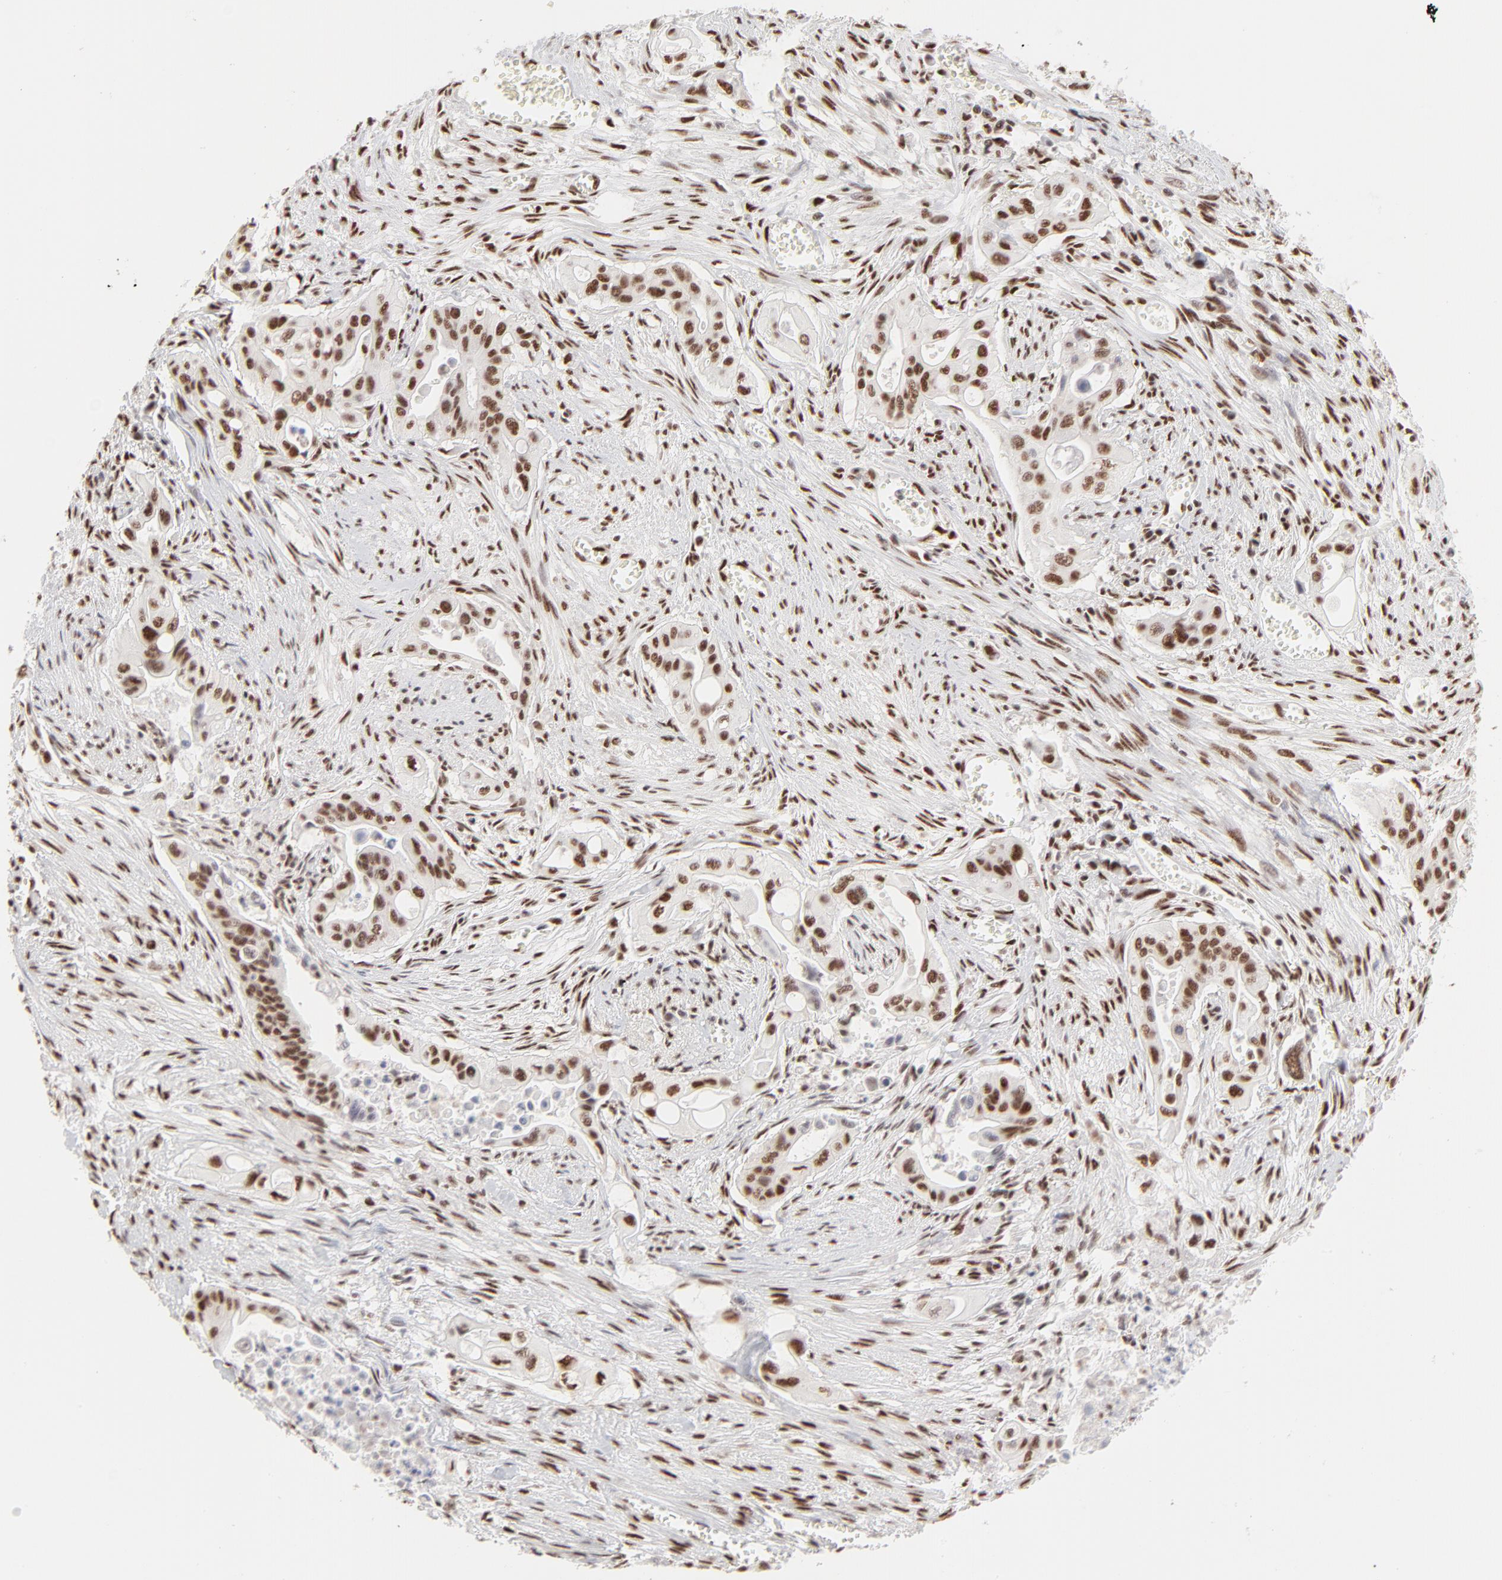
{"staining": {"intensity": "strong", "quantity": ">75%", "location": "nuclear"}, "tissue": "pancreatic cancer", "cell_type": "Tumor cells", "image_type": "cancer", "snomed": [{"axis": "morphology", "description": "Adenocarcinoma, NOS"}, {"axis": "topography", "description": "Pancreas"}], "caption": "The micrograph displays a brown stain indicating the presence of a protein in the nuclear of tumor cells in adenocarcinoma (pancreatic). Using DAB (3,3'-diaminobenzidine) (brown) and hematoxylin (blue) stains, captured at high magnification using brightfield microscopy.", "gene": "TARDBP", "patient": {"sex": "male", "age": 77}}